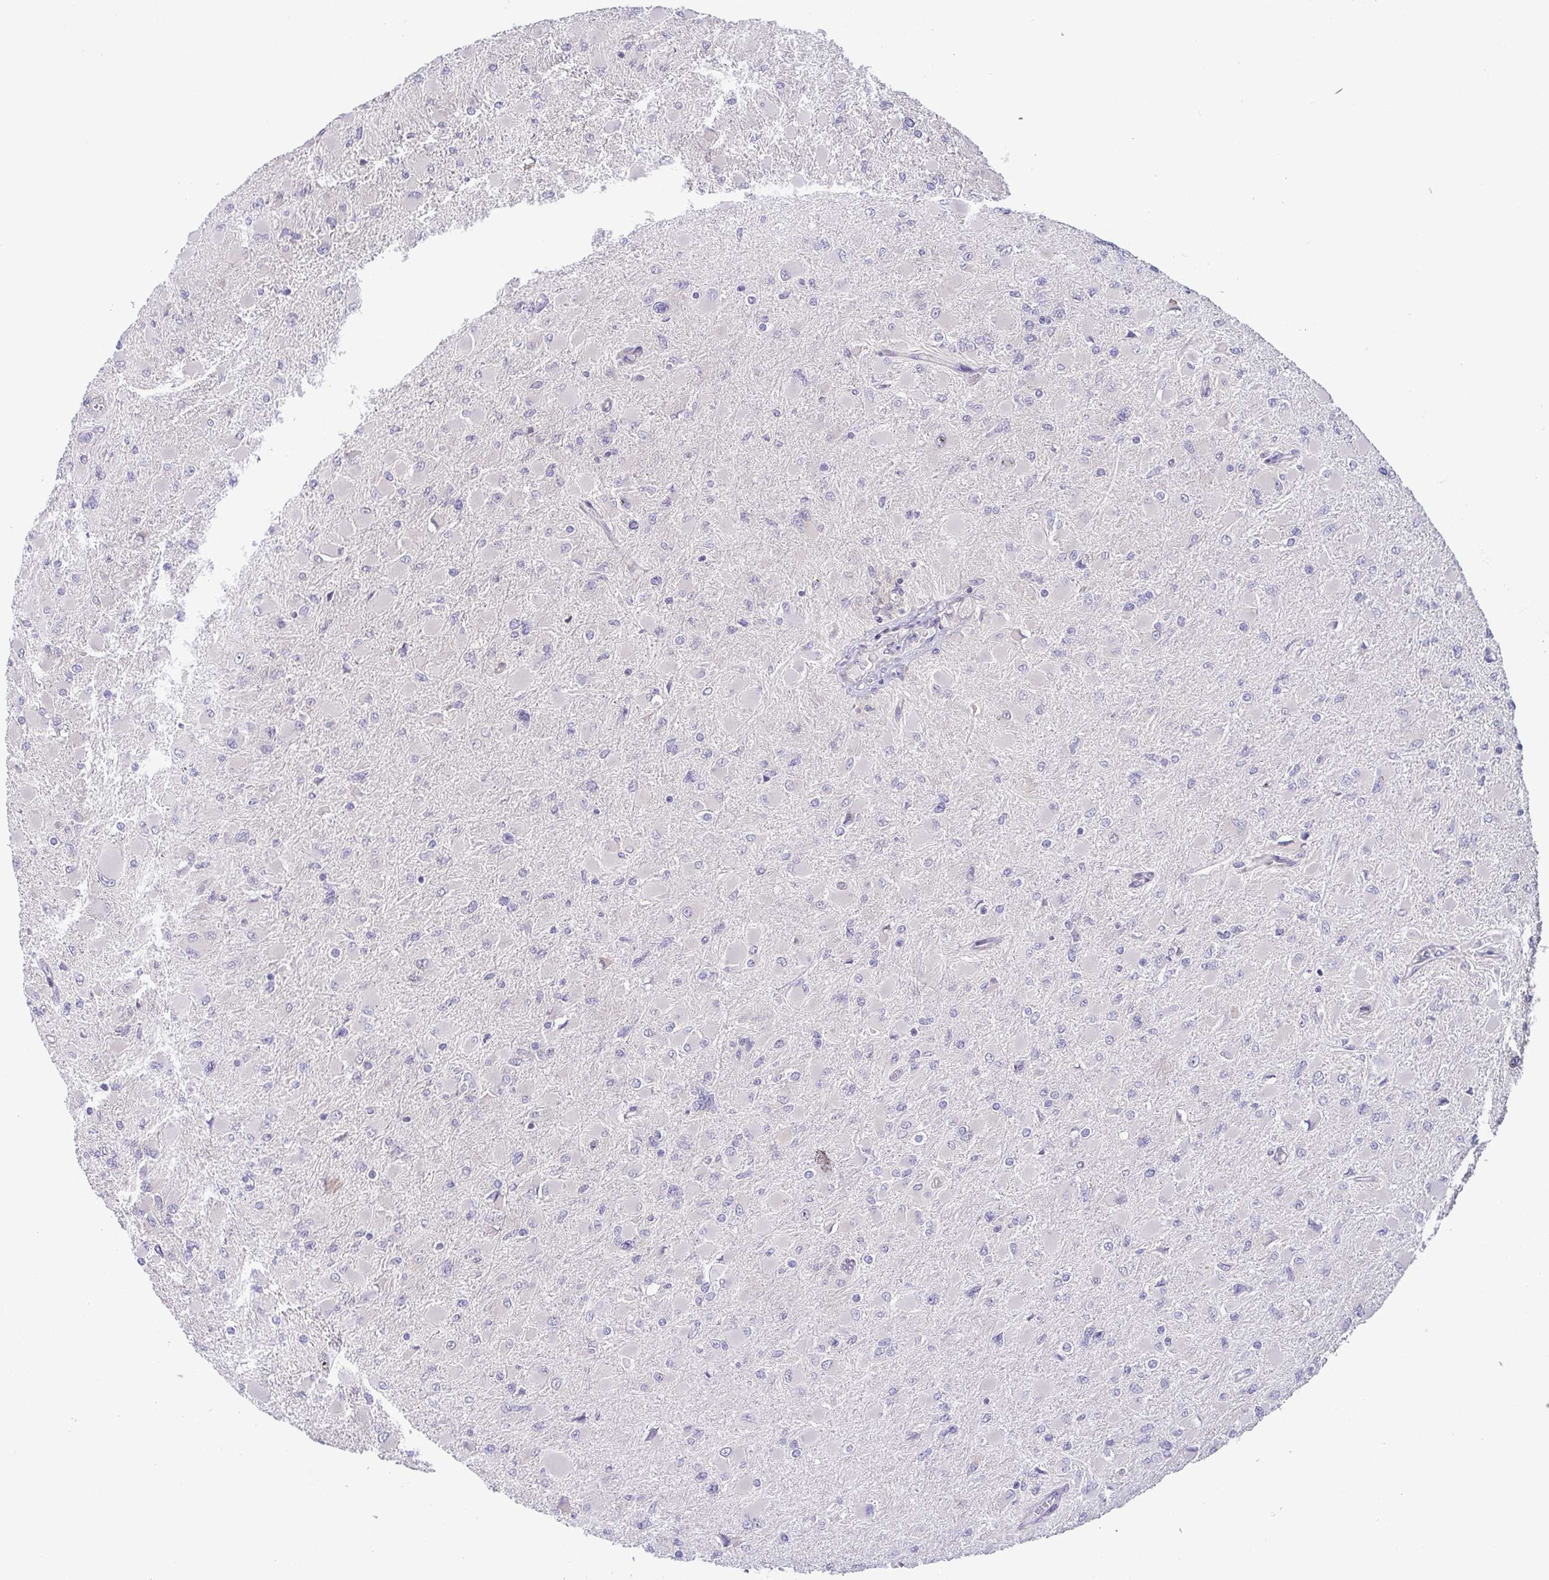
{"staining": {"intensity": "negative", "quantity": "none", "location": "none"}, "tissue": "glioma", "cell_type": "Tumor cells", "image_type": "cancer", "snomed": [{"axis": "morphology", "description": "Glioma, malignant, High grade"}, {"axis": "topography", "description": "Cerebral cortex"}], "caption": "Immunohistochemical staining of malignant glioma (high-grade) reveals no significant positivity in tumor cells.", "gene": "LMF2", "patient": {"sex": "female", "age": 36}}